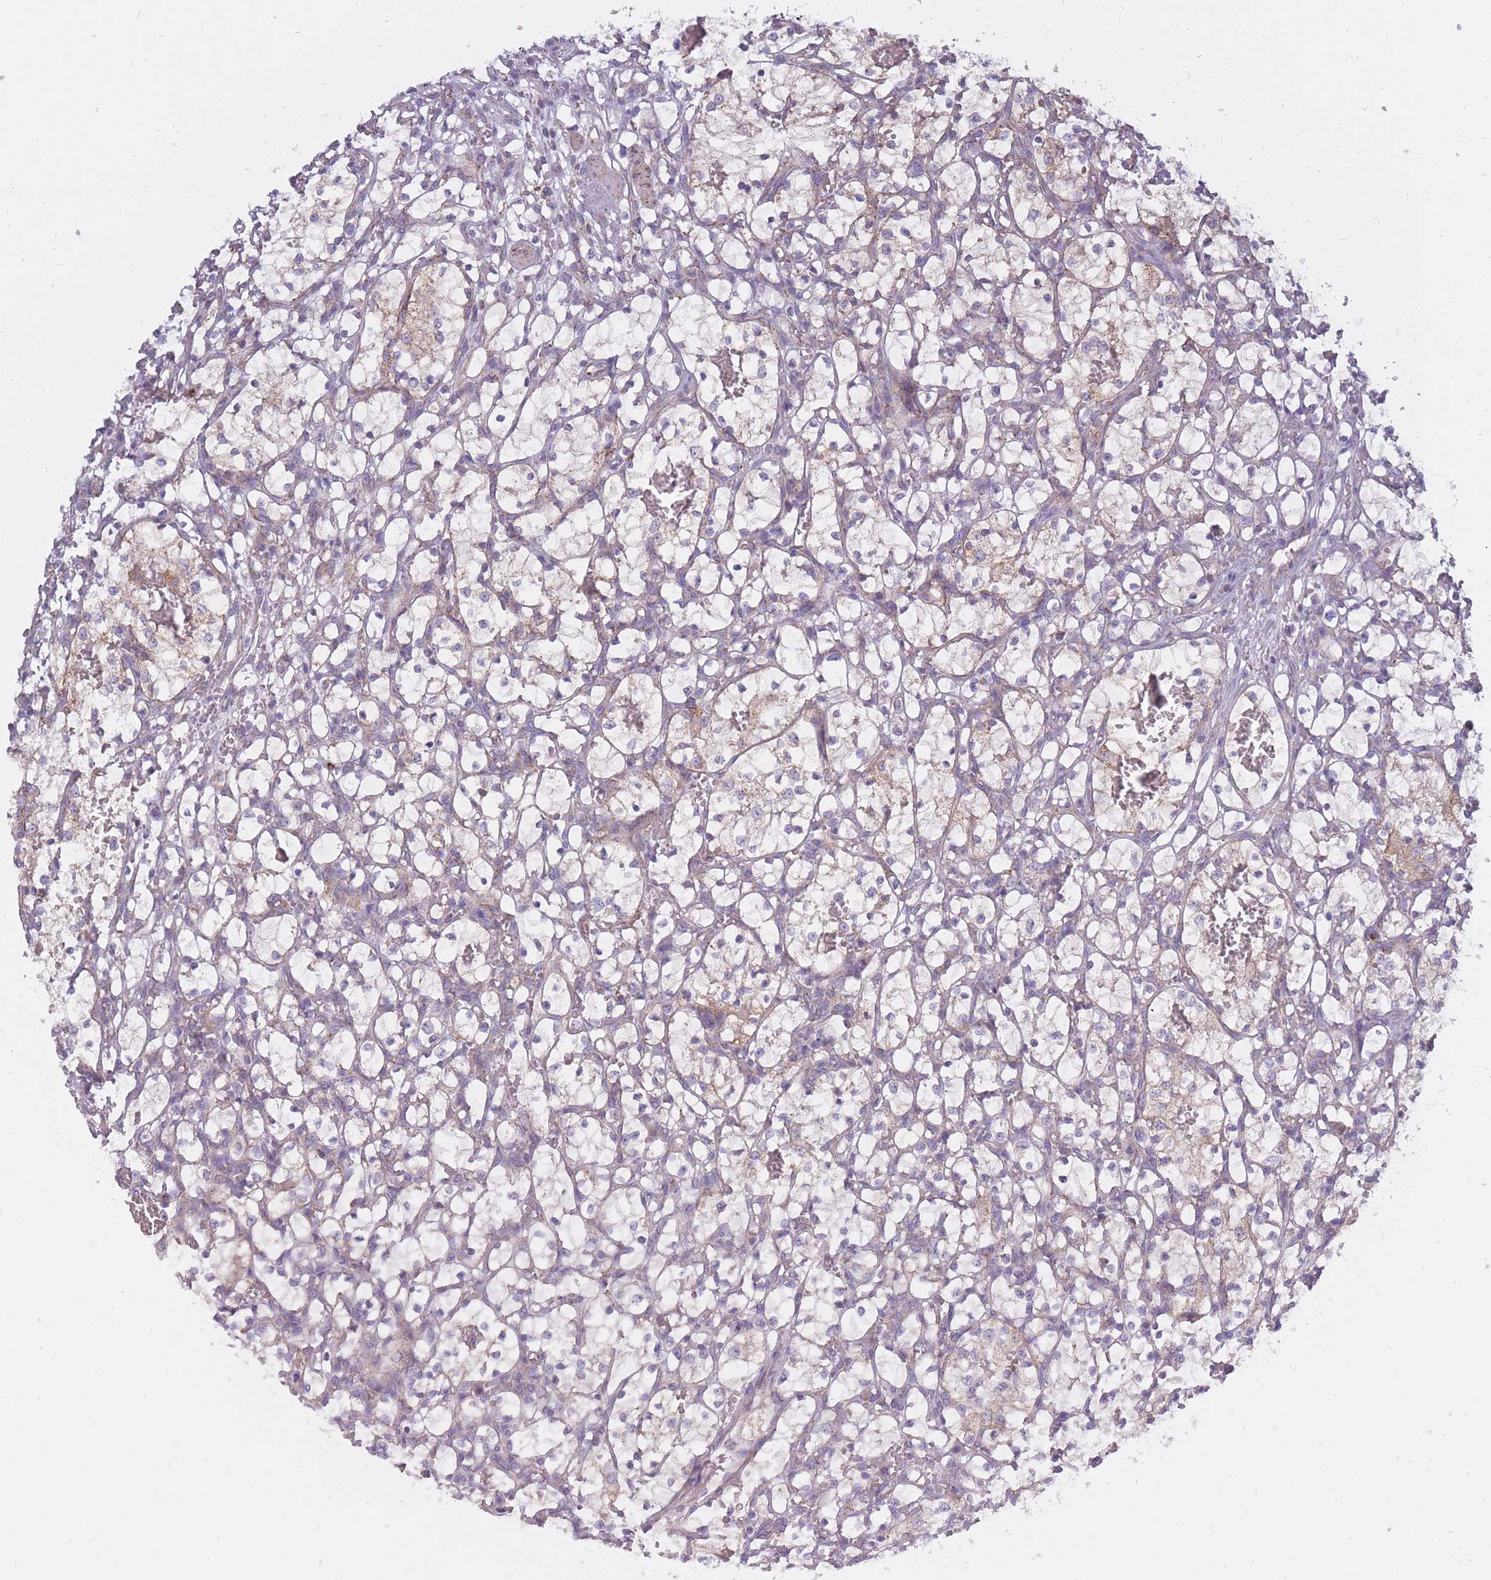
{"staining": {"intensity": "weak", "quantity": "25%-75%", "location": "cytoplasmic/membranous"}, "tissue": "renal cancer", "cell_type": "Tumor cells", "image_type": "cancer", "snomed": [{"axis": "morphology", "description": "Adenocarcinoma, NOS"}, {"axis": "topography", "description": "Kidney"}], "caption": "Protein analysis of adenocarcinoma (renal) tissue exhibits weak cytoplasmic/membranous expression in approximately 25%-75% of tumor cells. The protein of interest is stained brown, and the nuclei are stained in blue (DAB IHC with brightfield microscopy, high magnification).", "gene": "ALKBH4", "patient": {"sex": "female", "age": 69}}